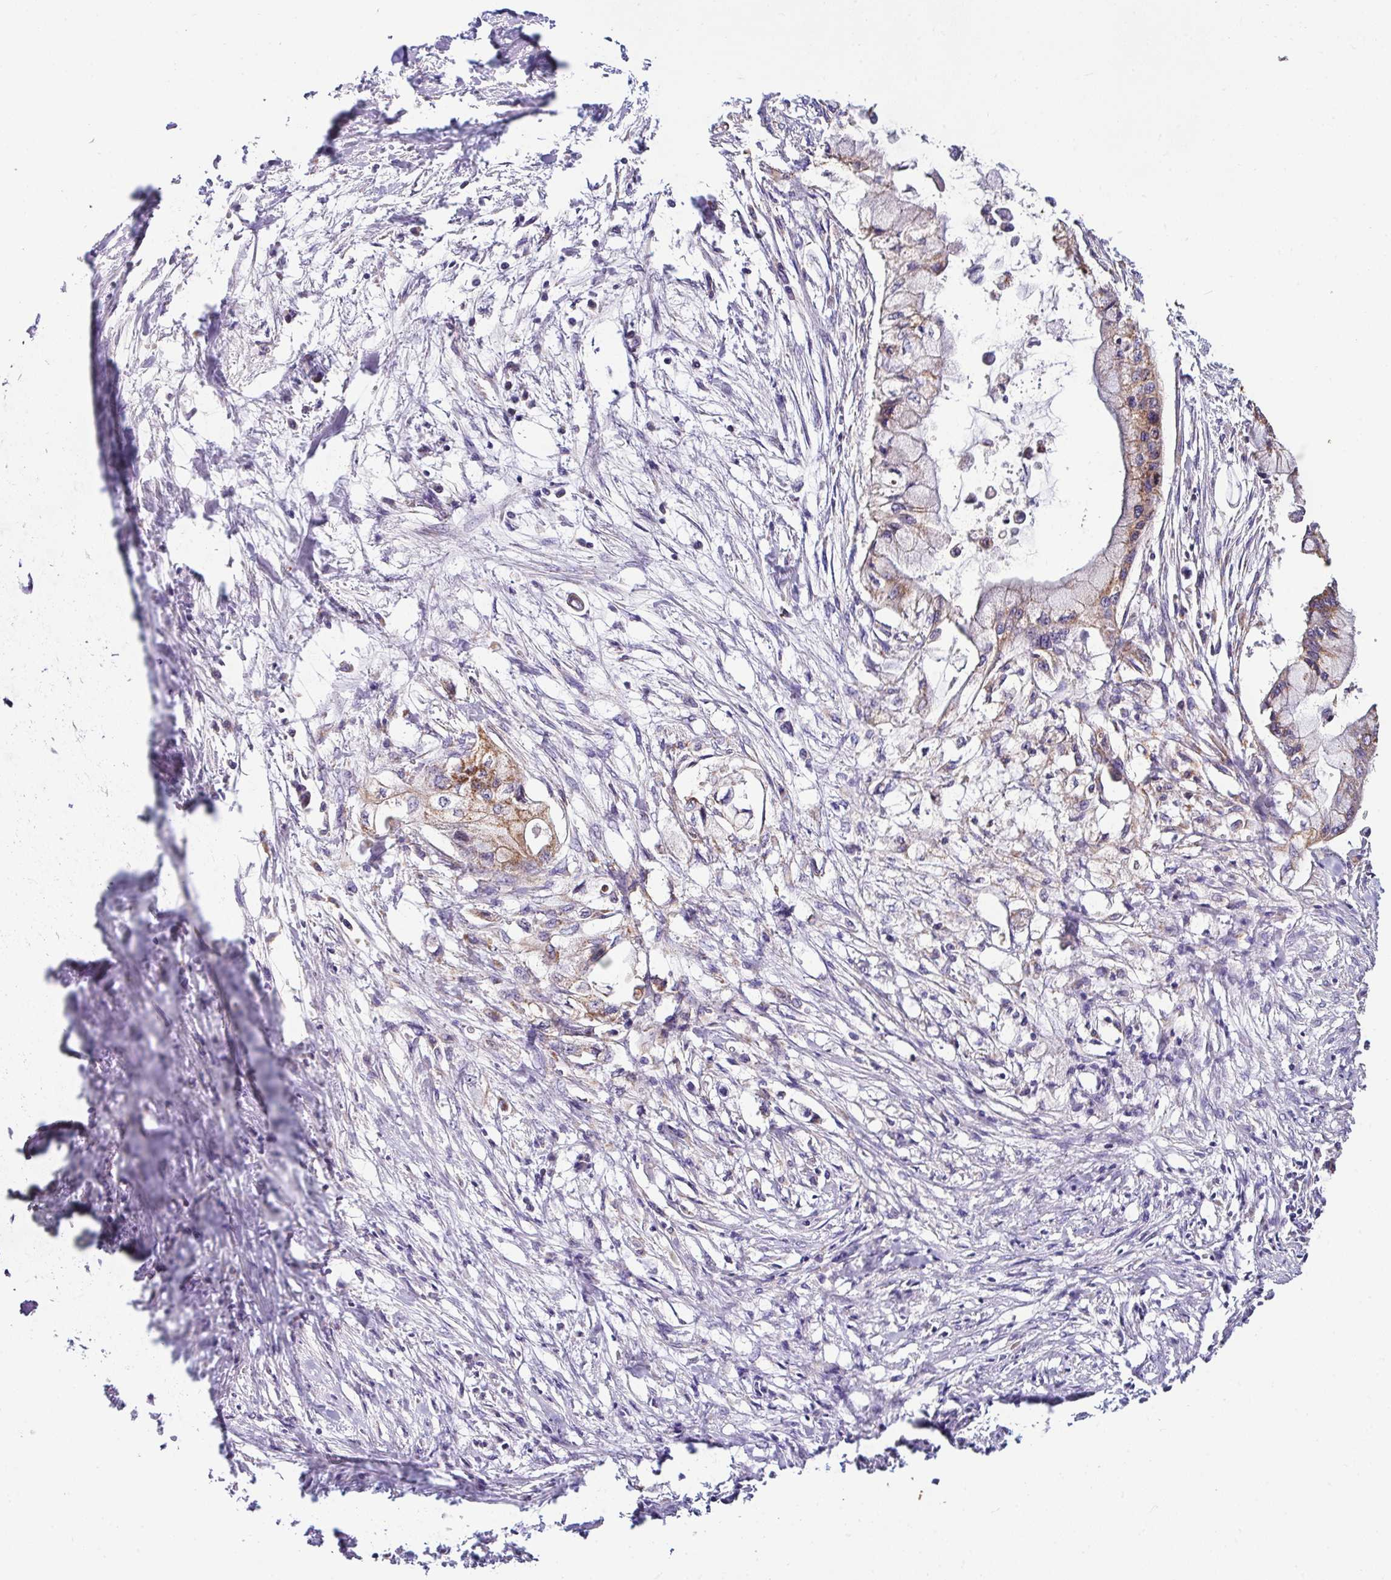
{"staining": {"intensity": "moderate", "quantity": ">75%", "location": "cytoplasmic/membranous"}, "tissue": "pancreatic cancer", "cell_type": "Tumor cells", "image_type": "cancer", "snomed": [{"axis": "morphology", "description": "Adenocarcinoma, NOS"}, {"axis": "topography", "description": "Pancreas"}], "caption": "A high-resolution micrograph shows immunohistochemistry (IHC) staining of pancreatic adenocarcinoma, which displays moderate cytoplasmic/membranous expression in about >75% of tumor cells.", "gene": "CPD", "patient": {"sex": "male", "age": 48}}